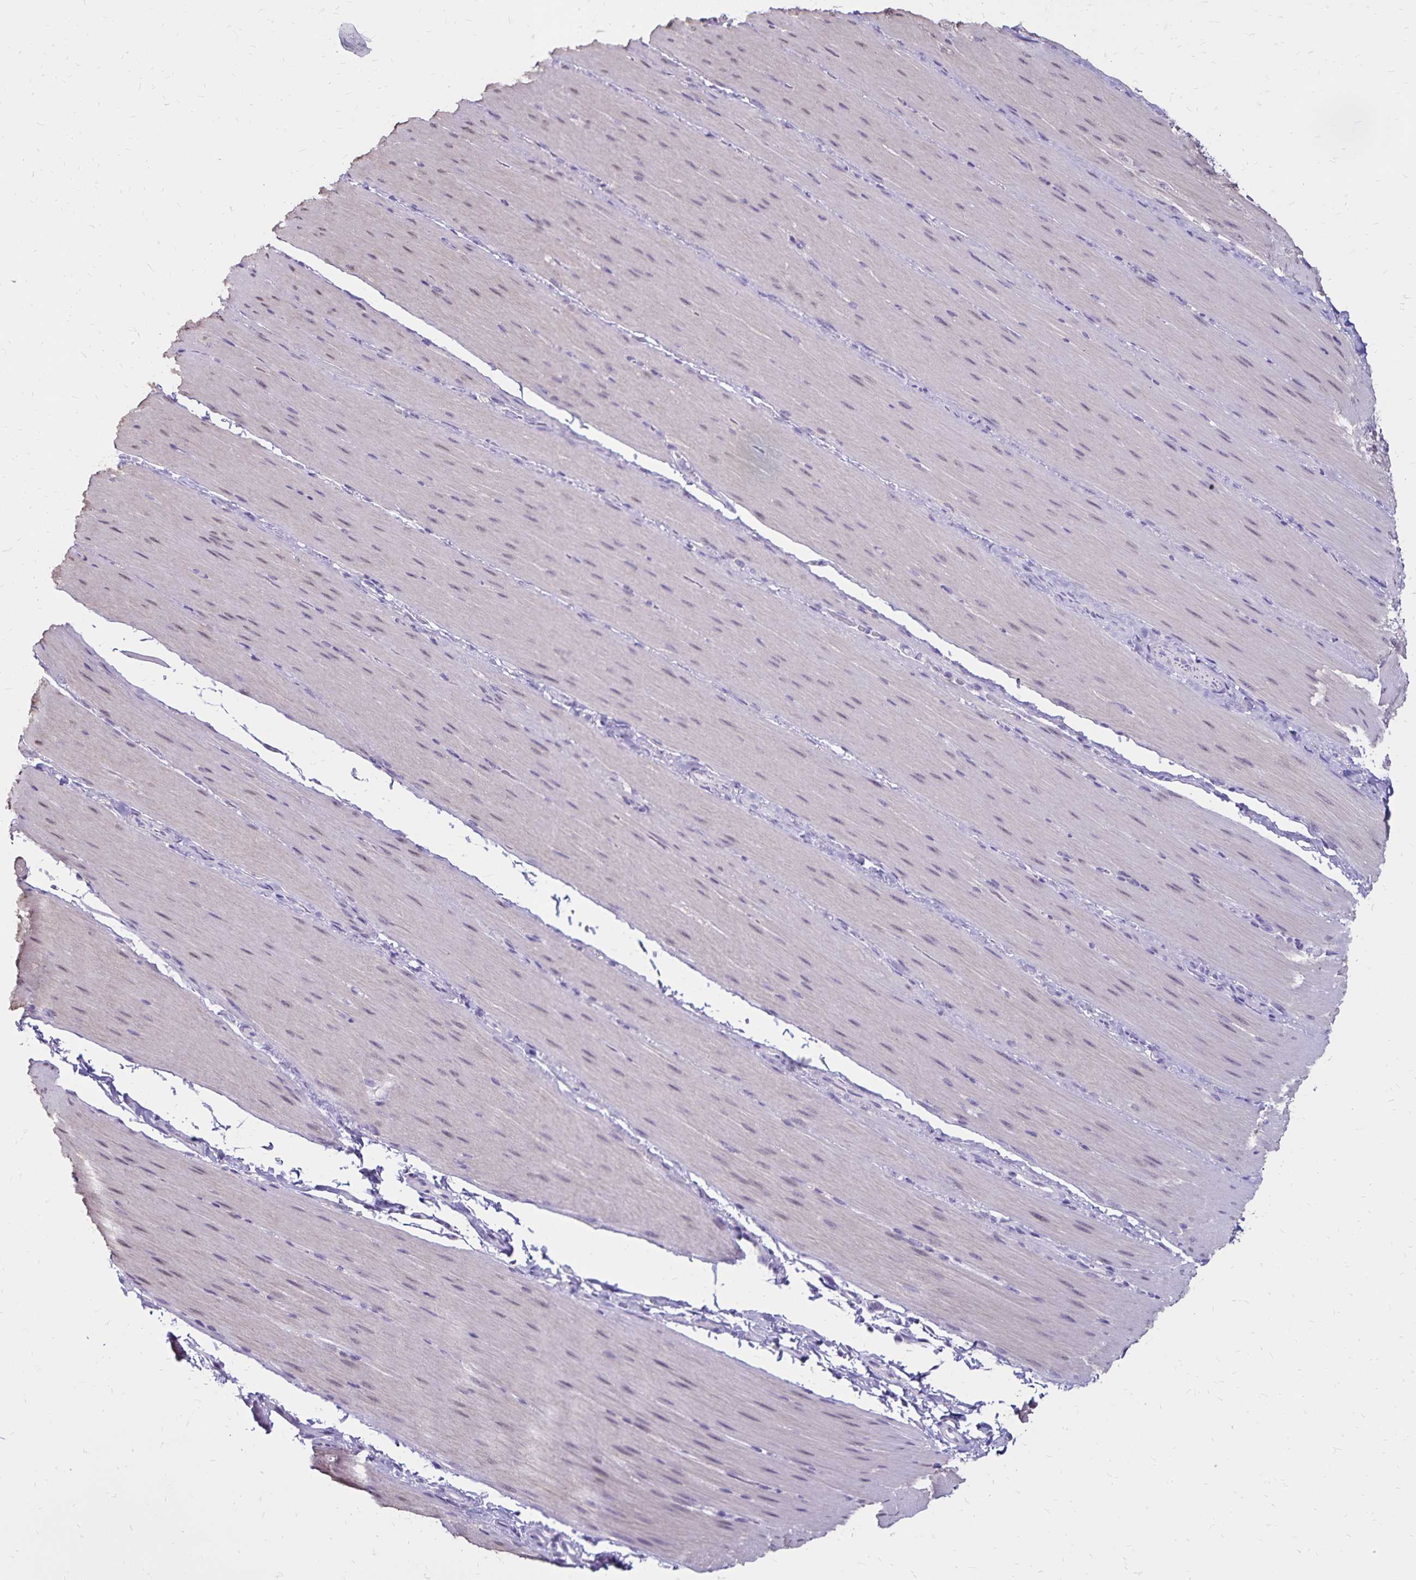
{"staining": {"intensity": "negative", "quantity": "none", "location": "none"}, "tissue": "smooth muscle", "cell_type": "Smooth muscle cells", "image_type": "normal", "snomed": [{"axis": "morphology", "description": "Normal tissue, NOS"}, {"axis": "topography", "description": "Smooth muscle"}, {"axis": "topography", "description": "Colon"}], "caption": "High power microscopy image of an immunohistochemistry micrograph of unremarkable smooth muscle, revealing no significant expression in smooth muscle cells. (DAB (3,3'-diaminobenzidine) immunohistochemistry (IHC) with hematoxylin counter stain).", "gene": "SH3GL3", "patient": {"sex": "male", "age": 73}}